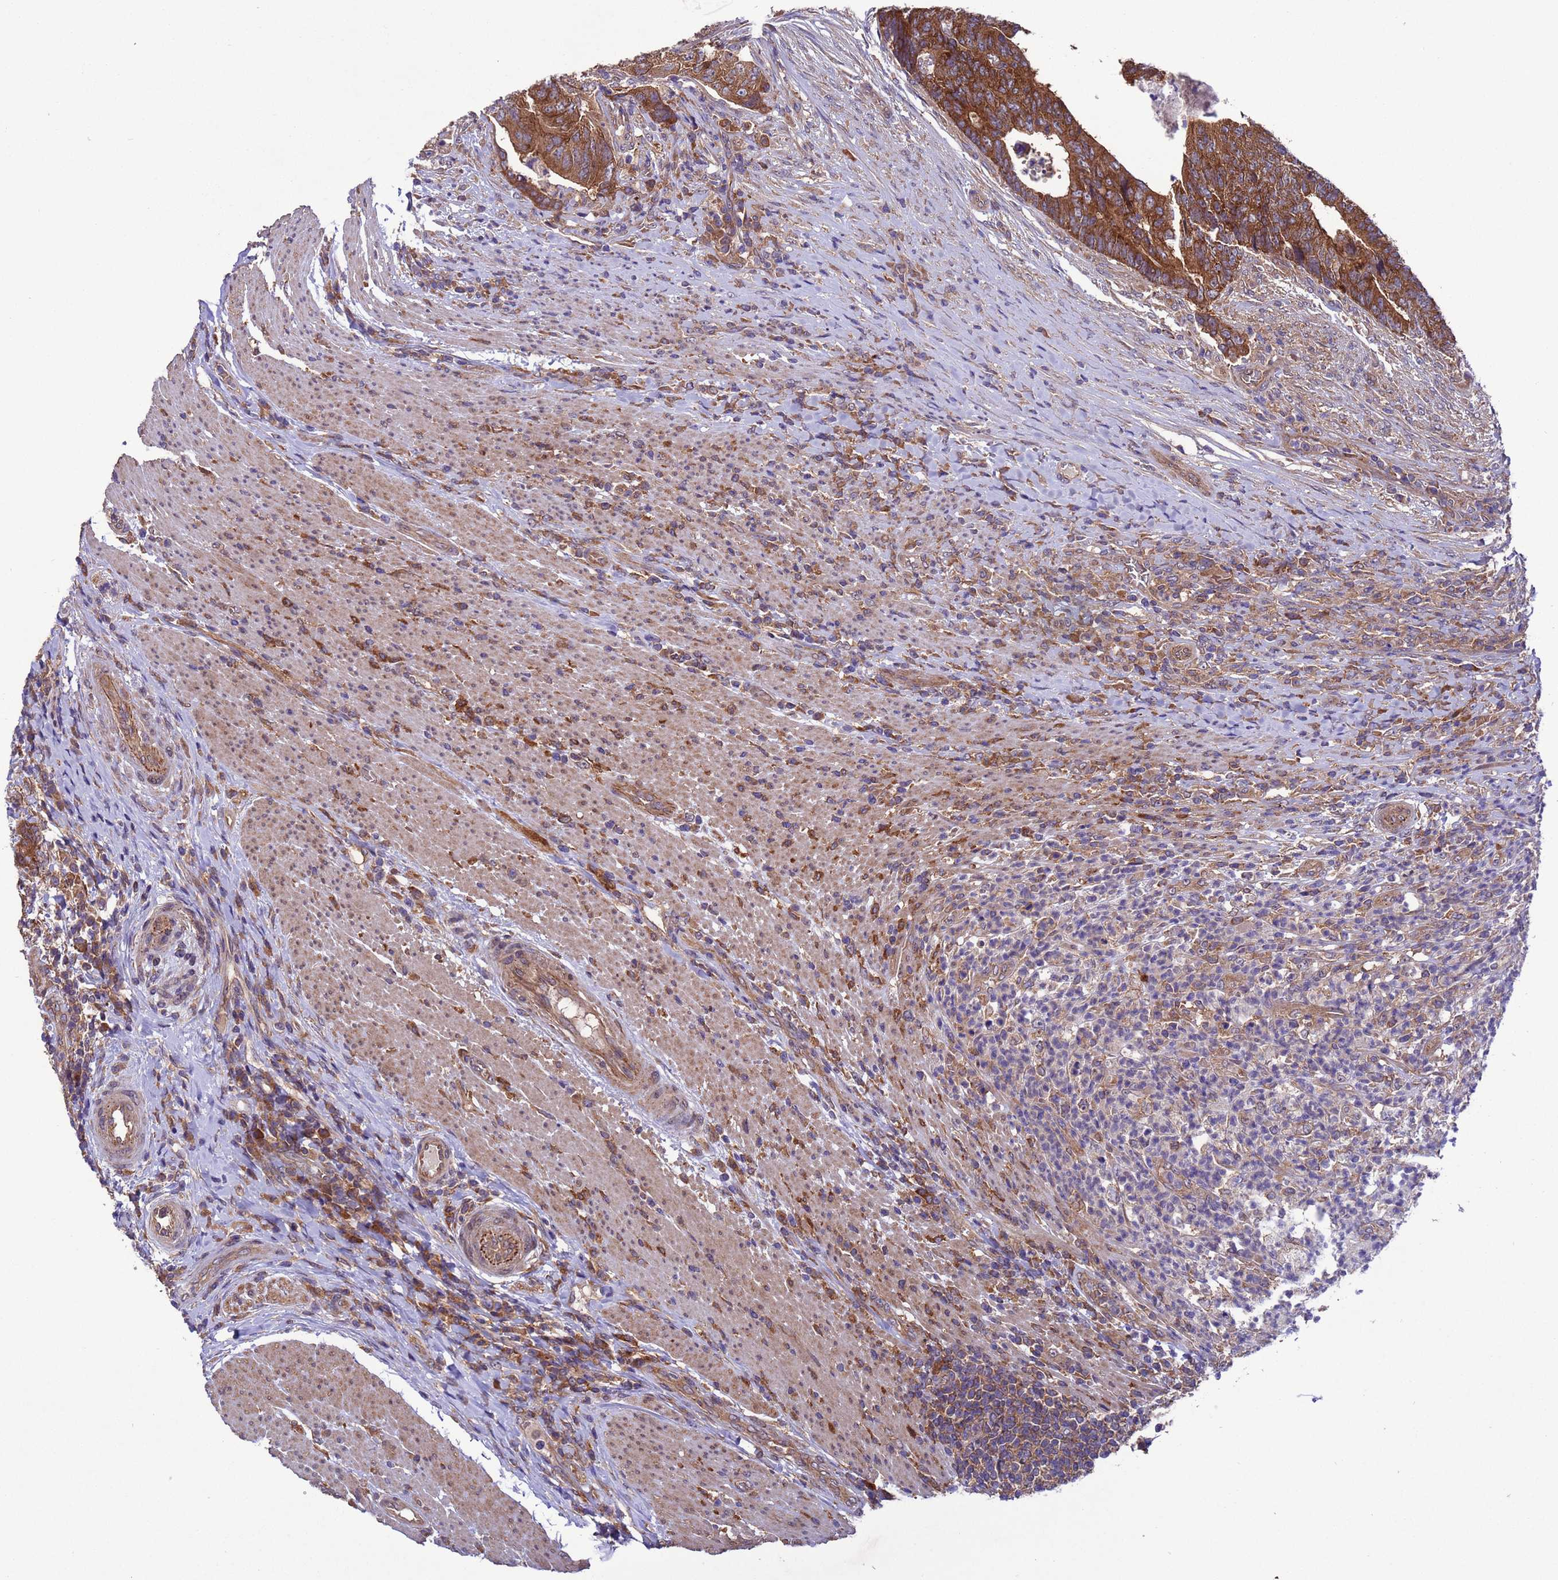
{"staining": {"intensity": "strong", "quantity": ">75%", "location": "cytoplasmic/membranous"}, "tissue": "colorectal cancer", "cell_type": "Tumor cells", "image_type": "cancer", "snomed": [{"axis": "morphology", "description": "Adenocarcinoma, NOS"}, {"axis": "topography", "description": "Colon"}], "caption": "A brown stain labels strong cytoplasmic/membranous expression of a protein in human colorectal adenocarcinoma tumor cells.", "gene": "ARHGAP12", "patient": {"sex": "female", "age": 67}}